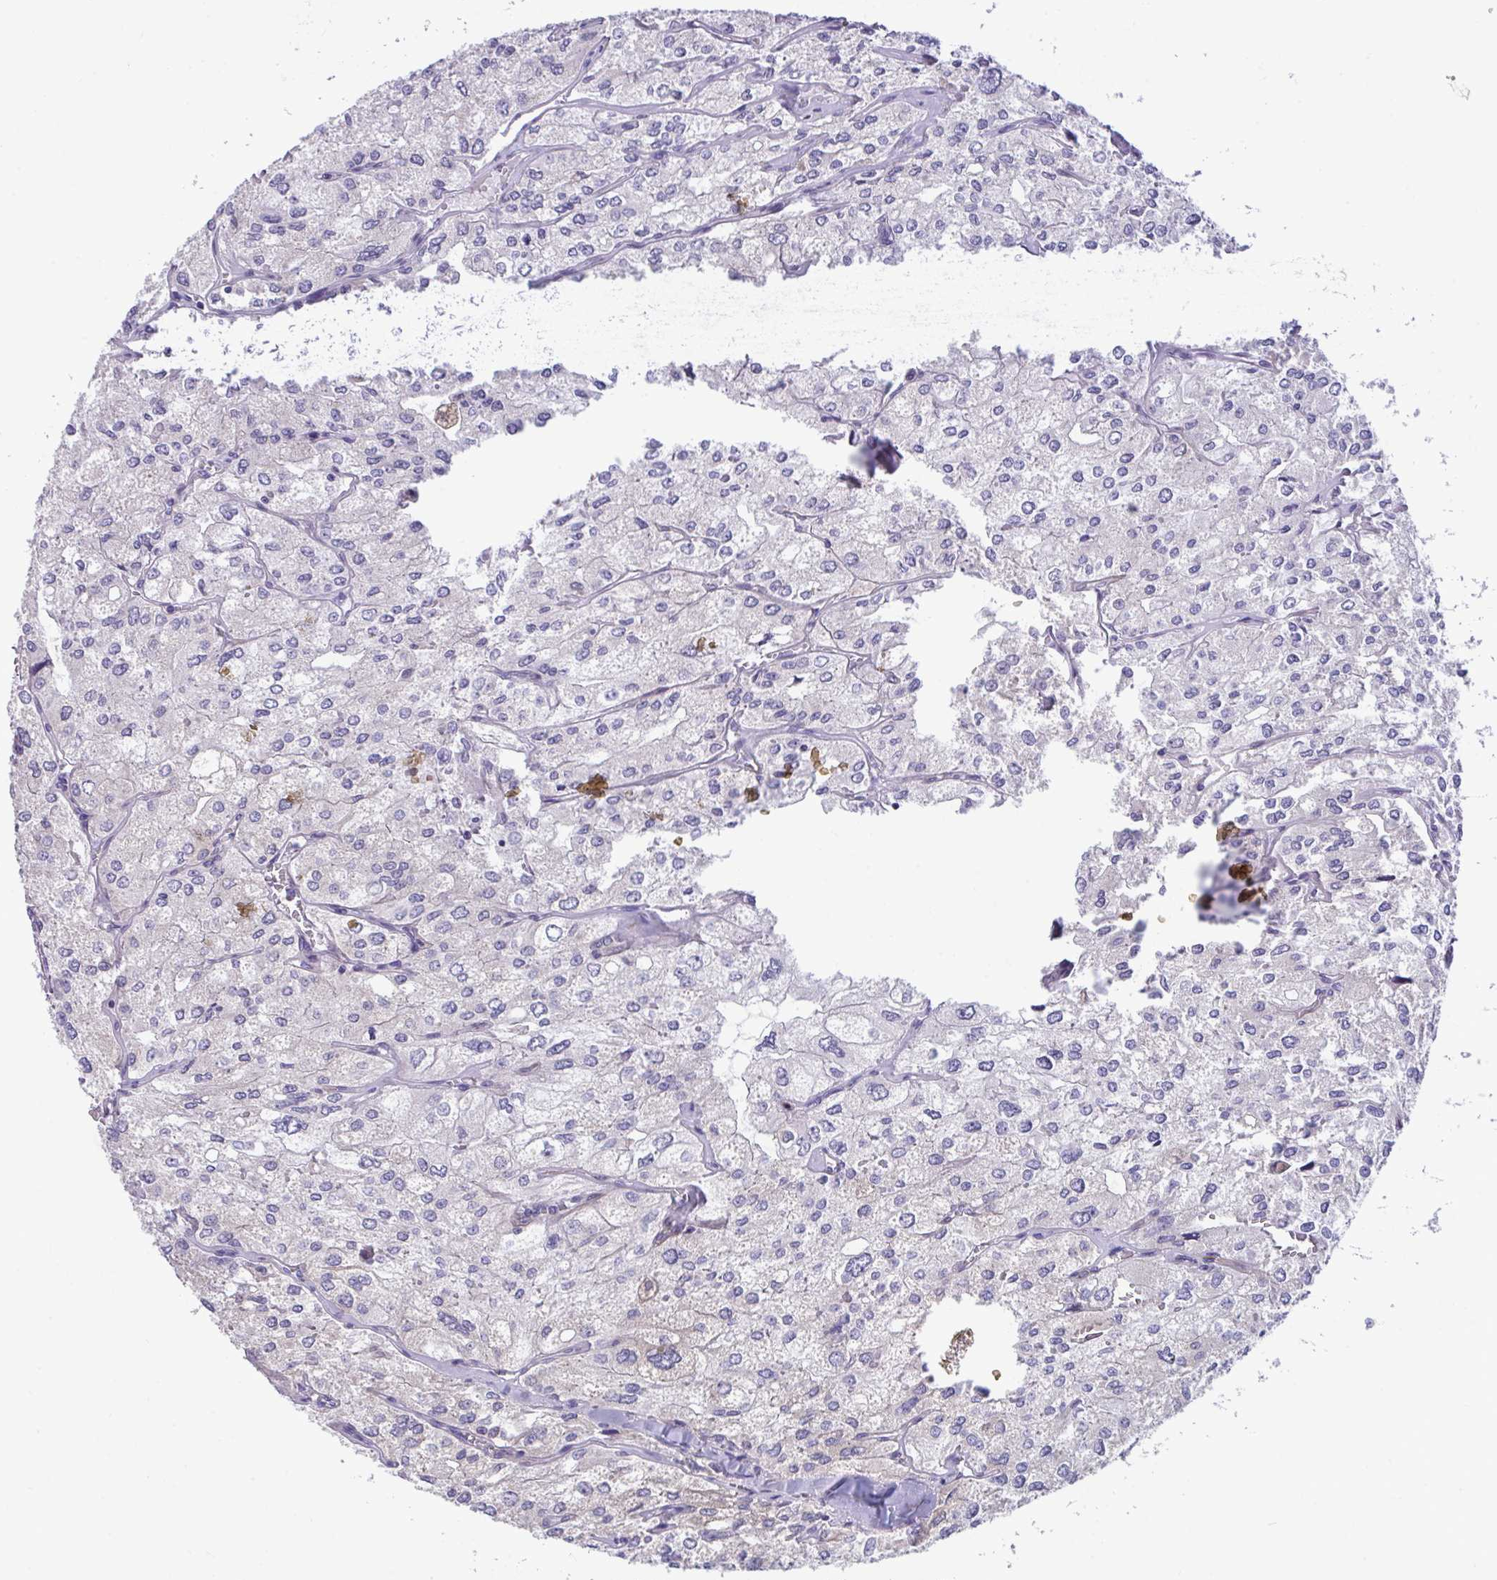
{"staining": {"intensity": "negative", "quantity": "none", "location": "none"}, "tissue": "renal cancer", "cell_type": "Tumor cells", "image_type": "cancer", "snomed": [{"axis": "morphology", "description": "Adenocarcinoma, NOS"}, {"axis": "topography", "description": "Kidney"}], "caption": "Immunohistochemical staining of human adenocarcinoma (renal) displays no significant positivity in tumor cells. (Immunohistochemistry (ihc), brightfield microscopy, high magnification).", "gene": "PIGZ", "patient": {"sex": "female", "age": 70}}